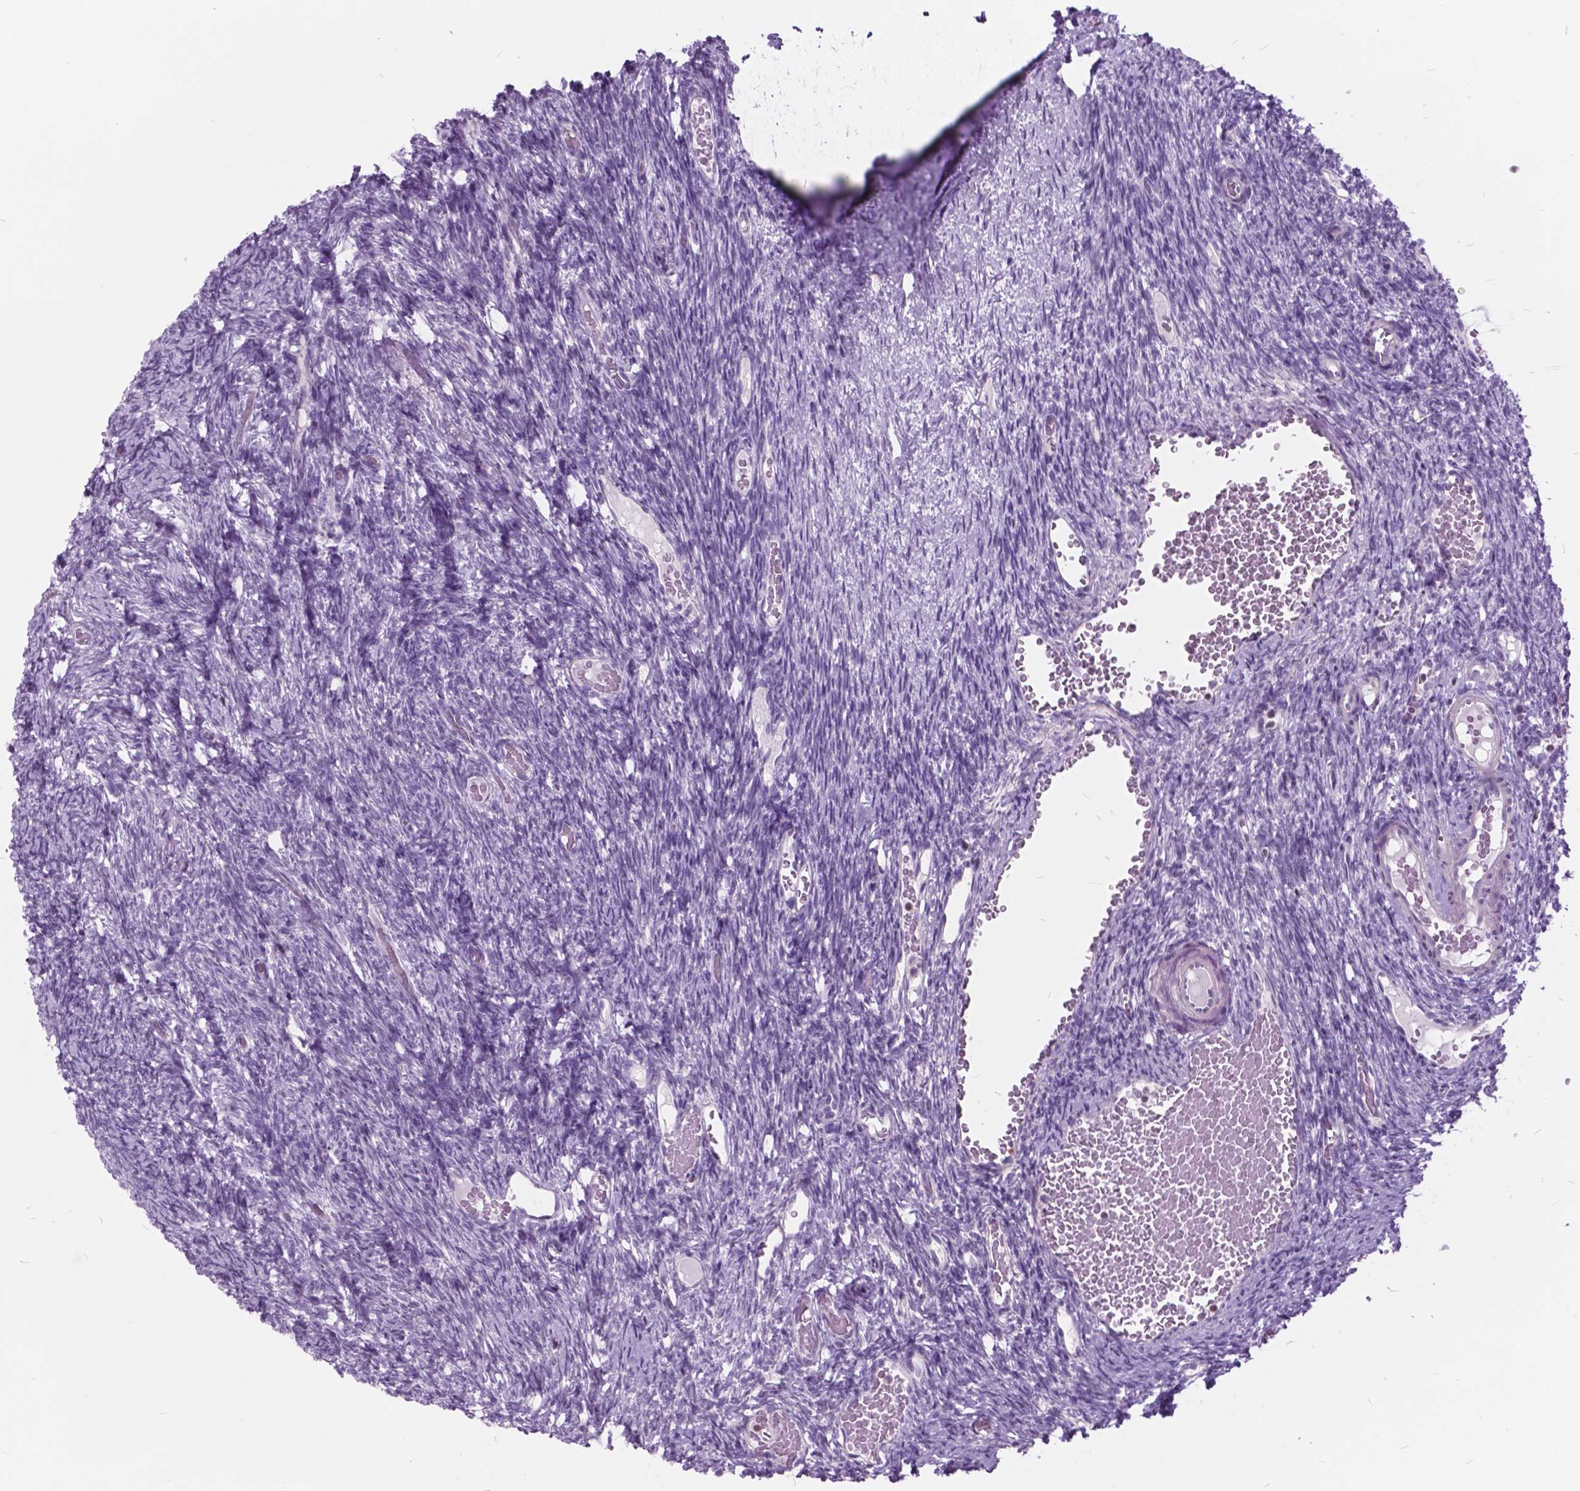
{"staining": {"intensity": "negative", "quantity": "none", "location": "none"}, "tissue": "ovary", "cell_type": "Follicle cells", "image_type": "normal", "snomed": [{"axis": "morphology", "description": "Normal tissue, NOS"}, {"axis": "topography", "description": "Ovary"}], "caption": "This is a photomicrograph of immunohistochemistry (IHC) staining of unremarkable ovary, which shows no positivity in follicle cells.", "gene": "SP140", "patient": {"sex": "female", "age": 39}}